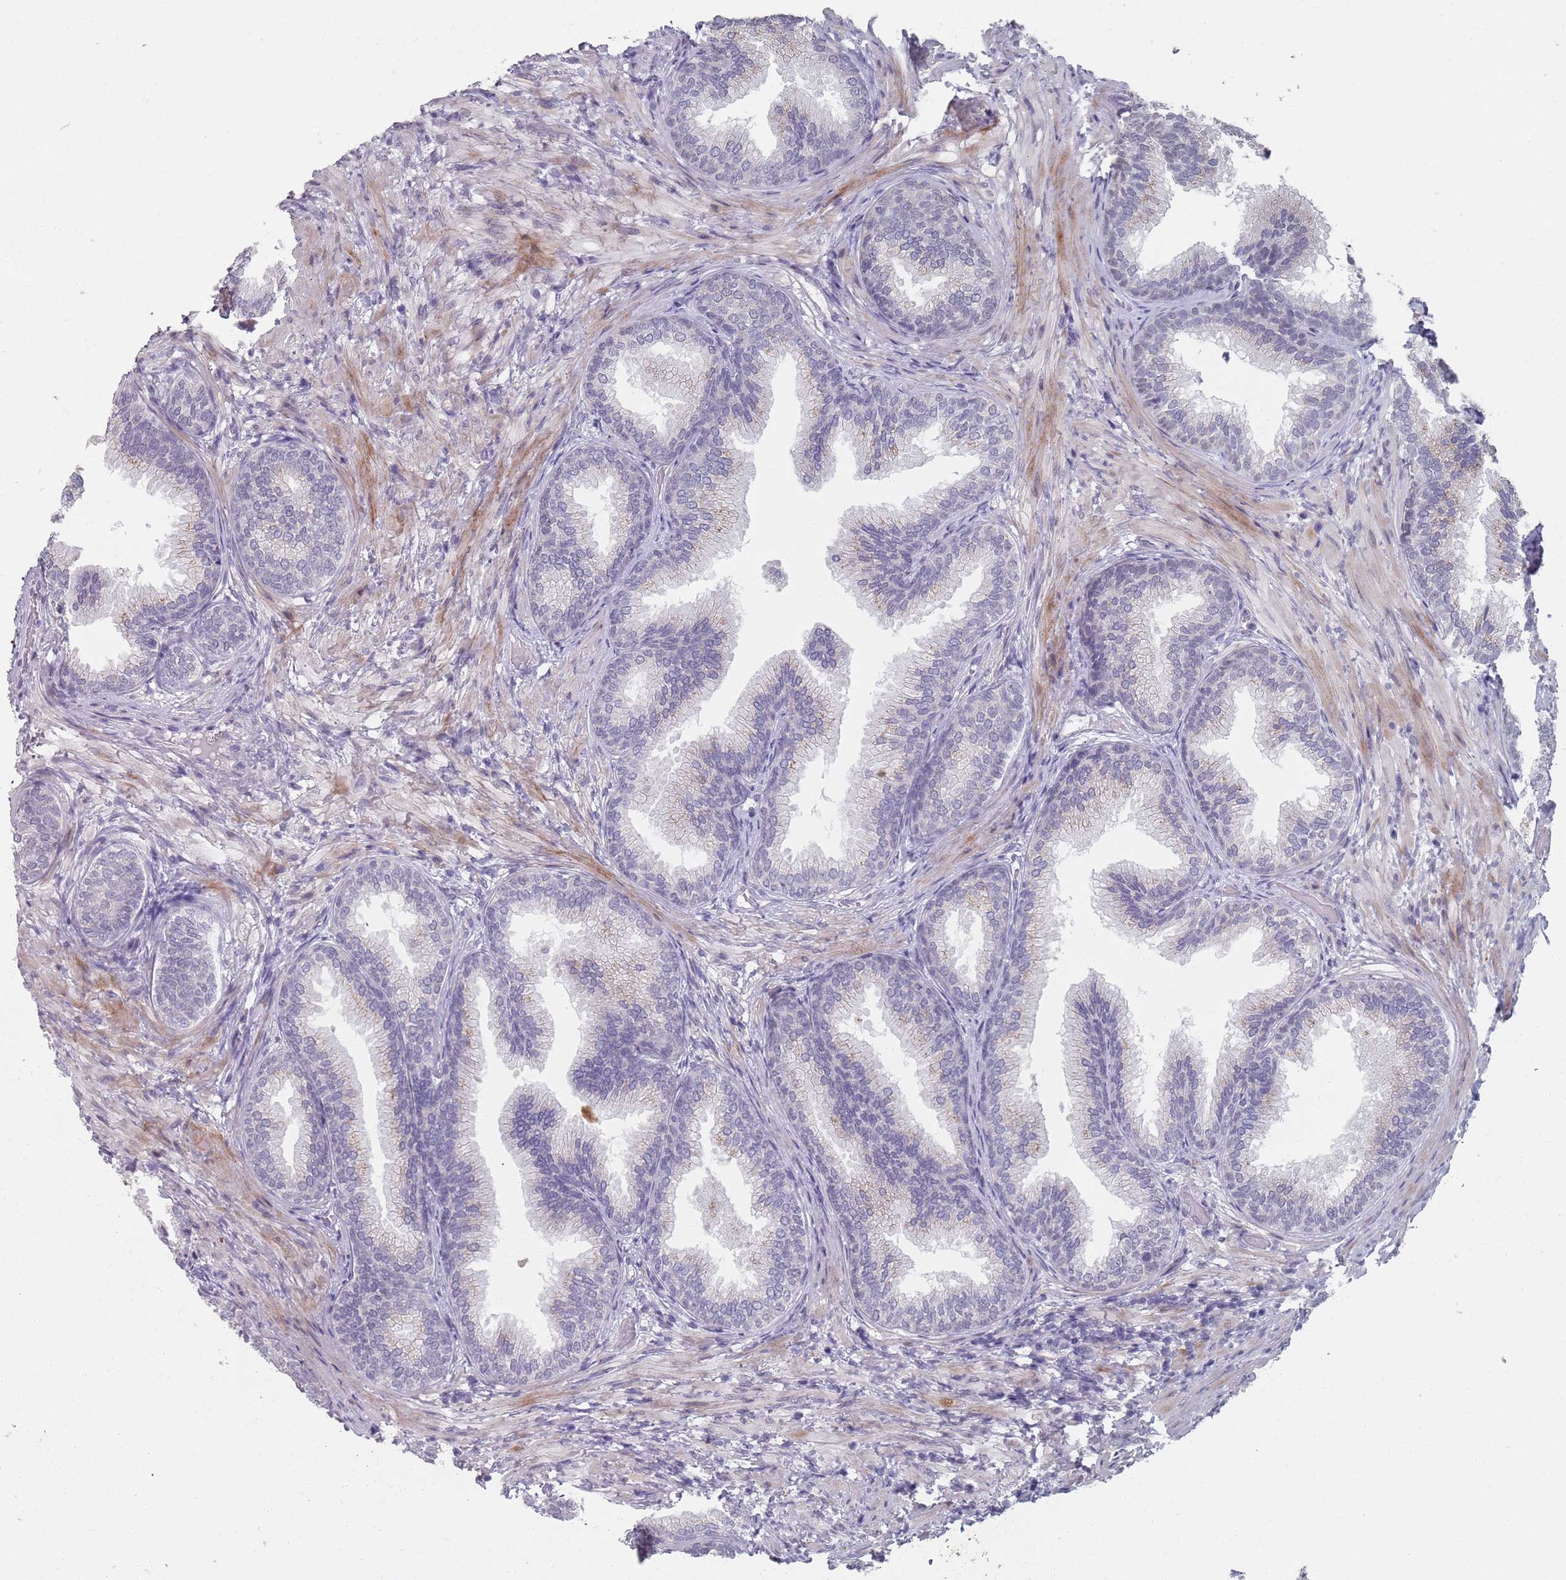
{"staining": {"intensity": "moderate", "quantity": "<25%", "location": "nuclear"}, "tissue": "prostate", "cell_type": "Glandular cells", "image_type": "normal", "snomed": [{"axis": "morphology", "description": "Normal tissue, NOS"}, {"axis": "topography", "description": "Prostate"}], "caption": "The micrograph displays staining of benign prostate, revealing moderate nuclear protein expression (brown color) within glandular cells. Using DAB (3,3'-diaminobenzidine) (brown) and hematoxylin (blue) stains, captured at high magnification using brightfield microscopy.", "gene": "SAMD1", "patient": {"sex": "male", "age": 76}}